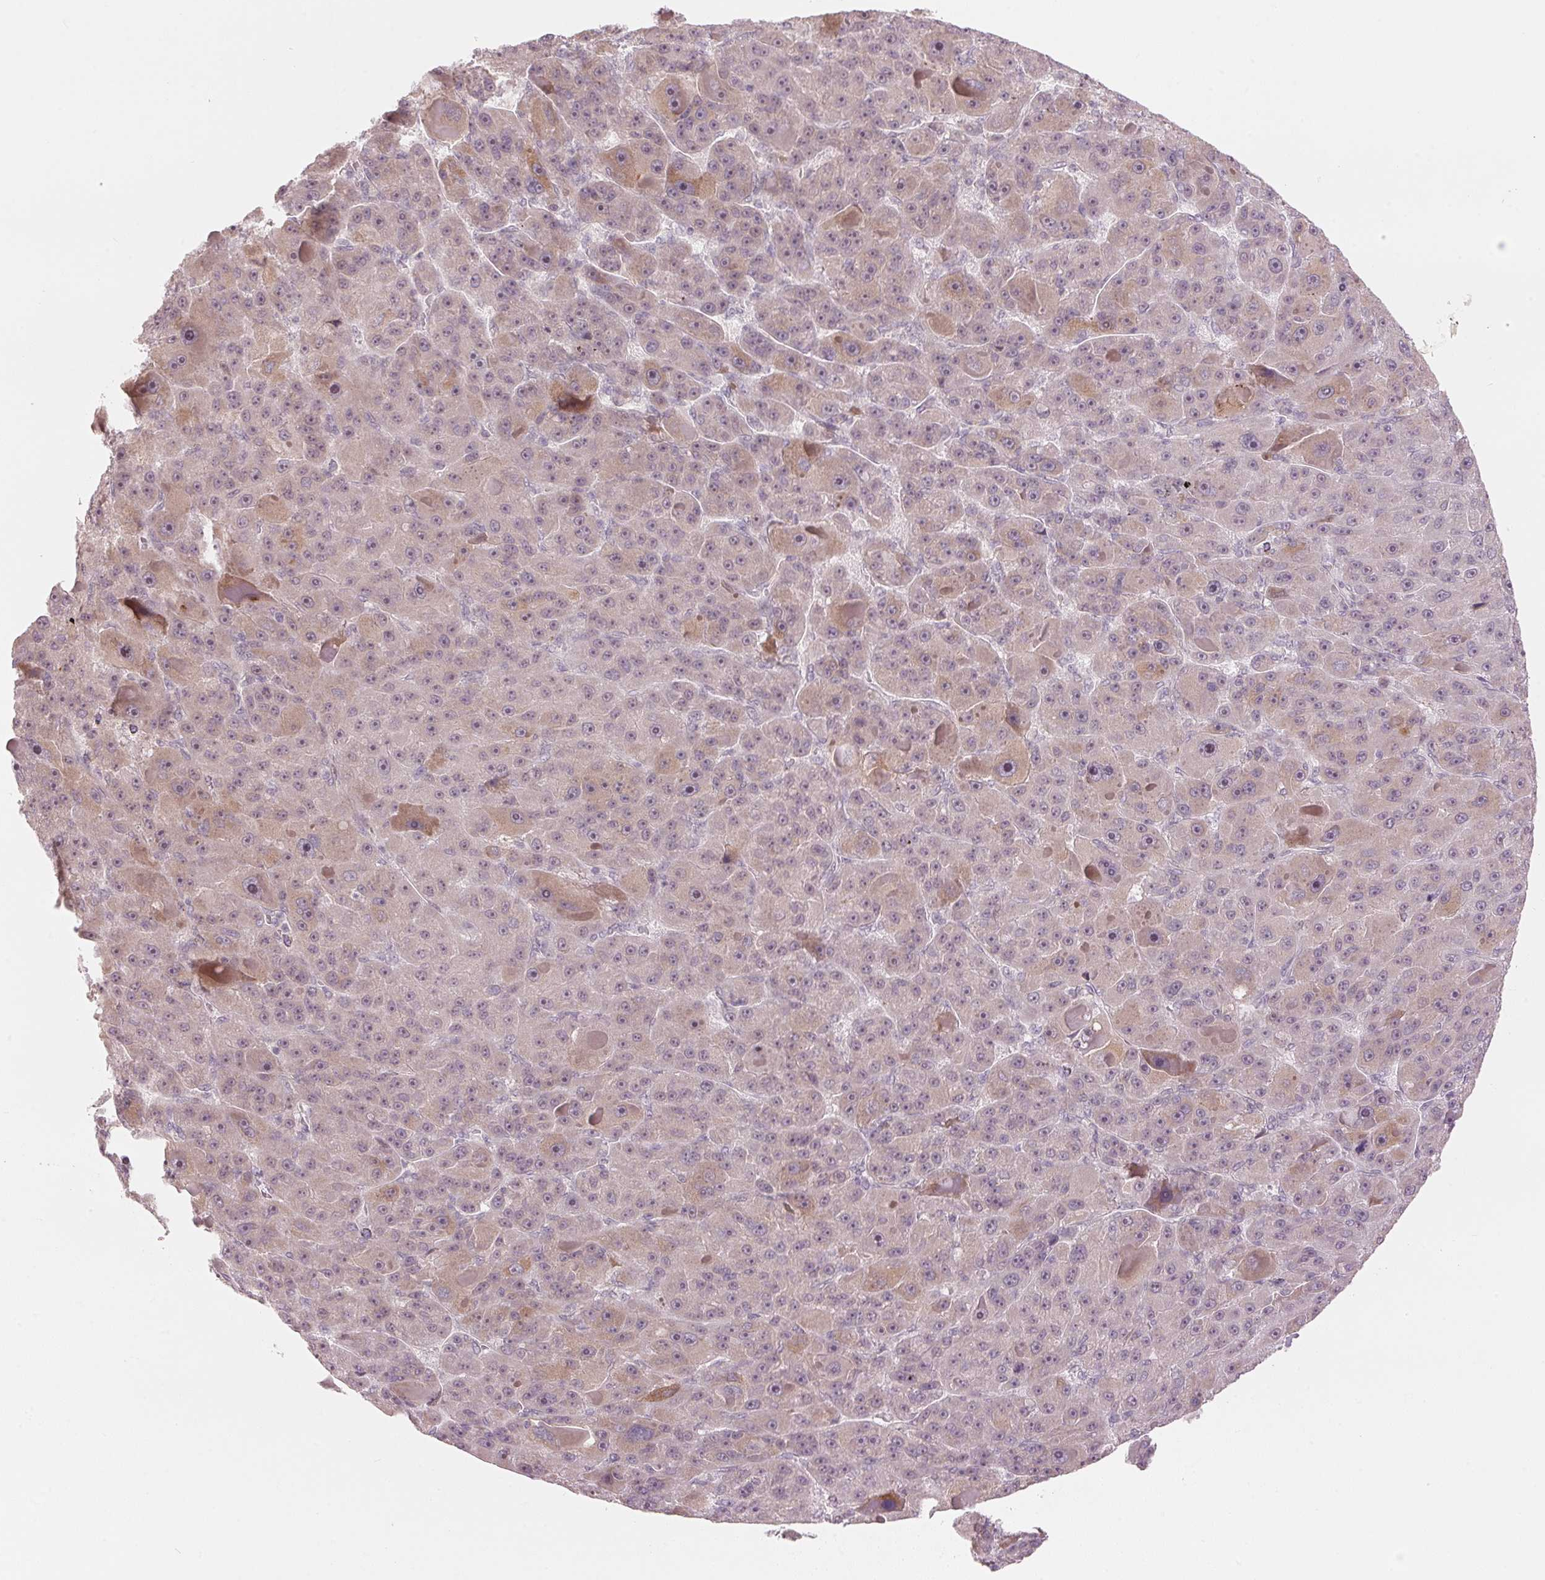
{"staining": {"intensity": "weak", "quantity": "<25%", "location": "cytoplasmic/membranous,nuclear"}, "tissue": "liver cancer", "cell_type": "Tumor cells", "image_type": "cancer", "snomed": [{"axis": "morphology", "description": "Carcinoma, Hepatocellular, NOS"}, {"axis": "topography", "description": "Liver"}], "caption": "Protein analysis of liver hepatocellular carcinoma displays no significant expression in tumor cells. Nuclei are stained in blue.", "gene": "TMED6", "patient": {"sex": "male", "age": 76}}